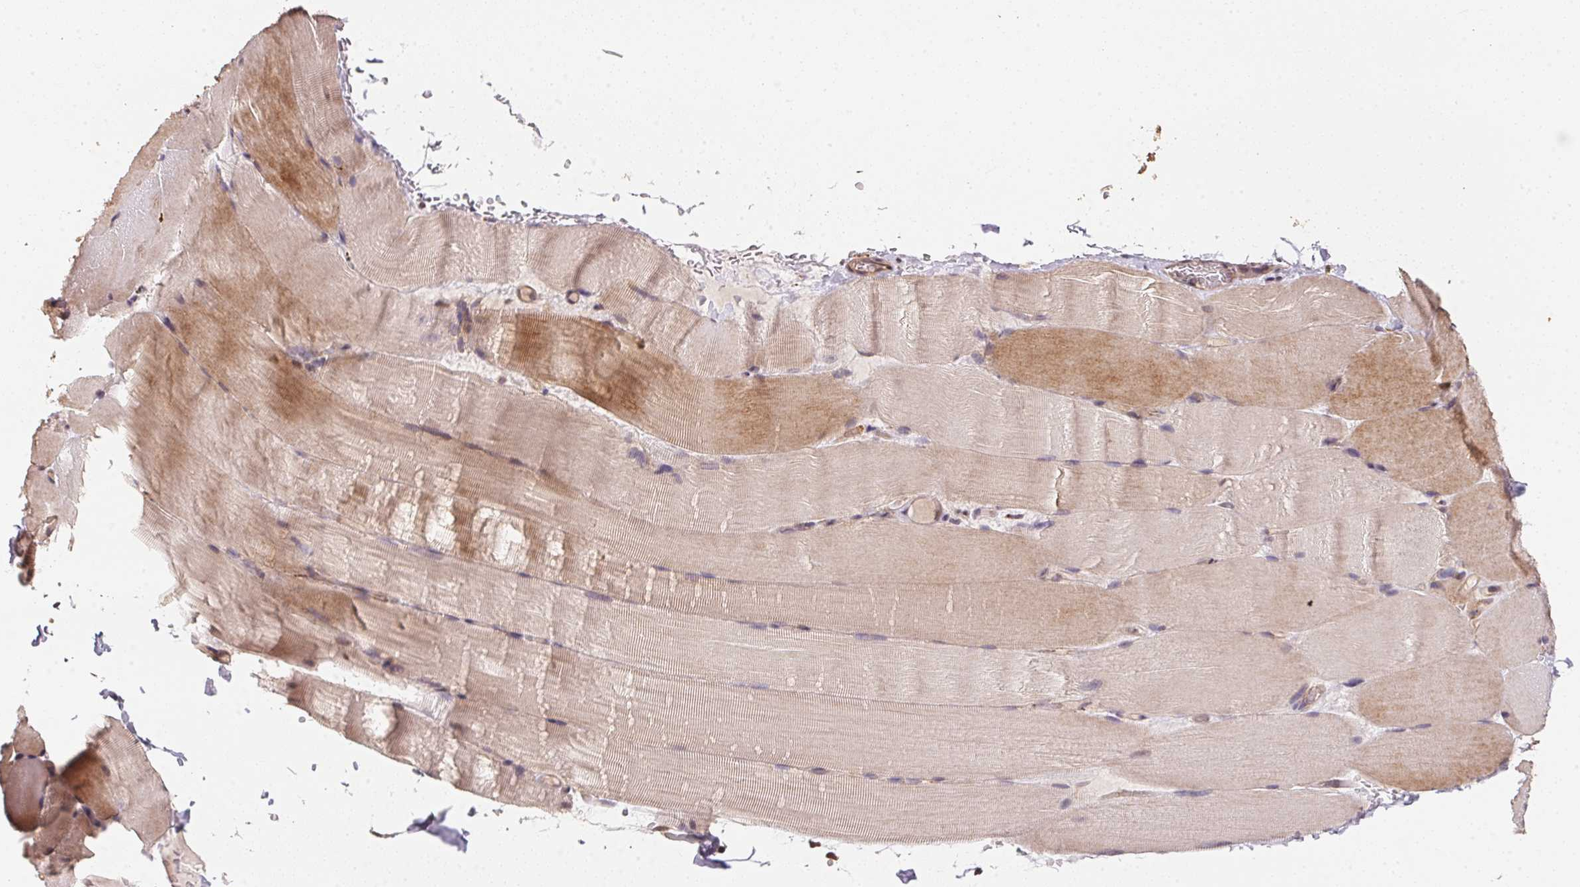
{"staining": {"intensity": "weak", "quantity": "25%-75%", "location": "cytoplasmic/membranous"}, "tissue": "skeletal muscle", "cell_type": "Myocytes", "image_type": "normal", "snomed": [{"axis": "morphology", "description": "Normal tissue, NOS"}, {"axis": "topography", "description": "Skeletal muscle"}], "caption": "Immunohistochemistry (IHC) histopathology image of benign skeletal muscle stained for a protein (brown), which reveals low levels of weak cytoplasmic/membranous positivity in about 25%-75% of myocytes.", "gene": "TMEM222", "patient": {"sex": "female", "age": 37}}